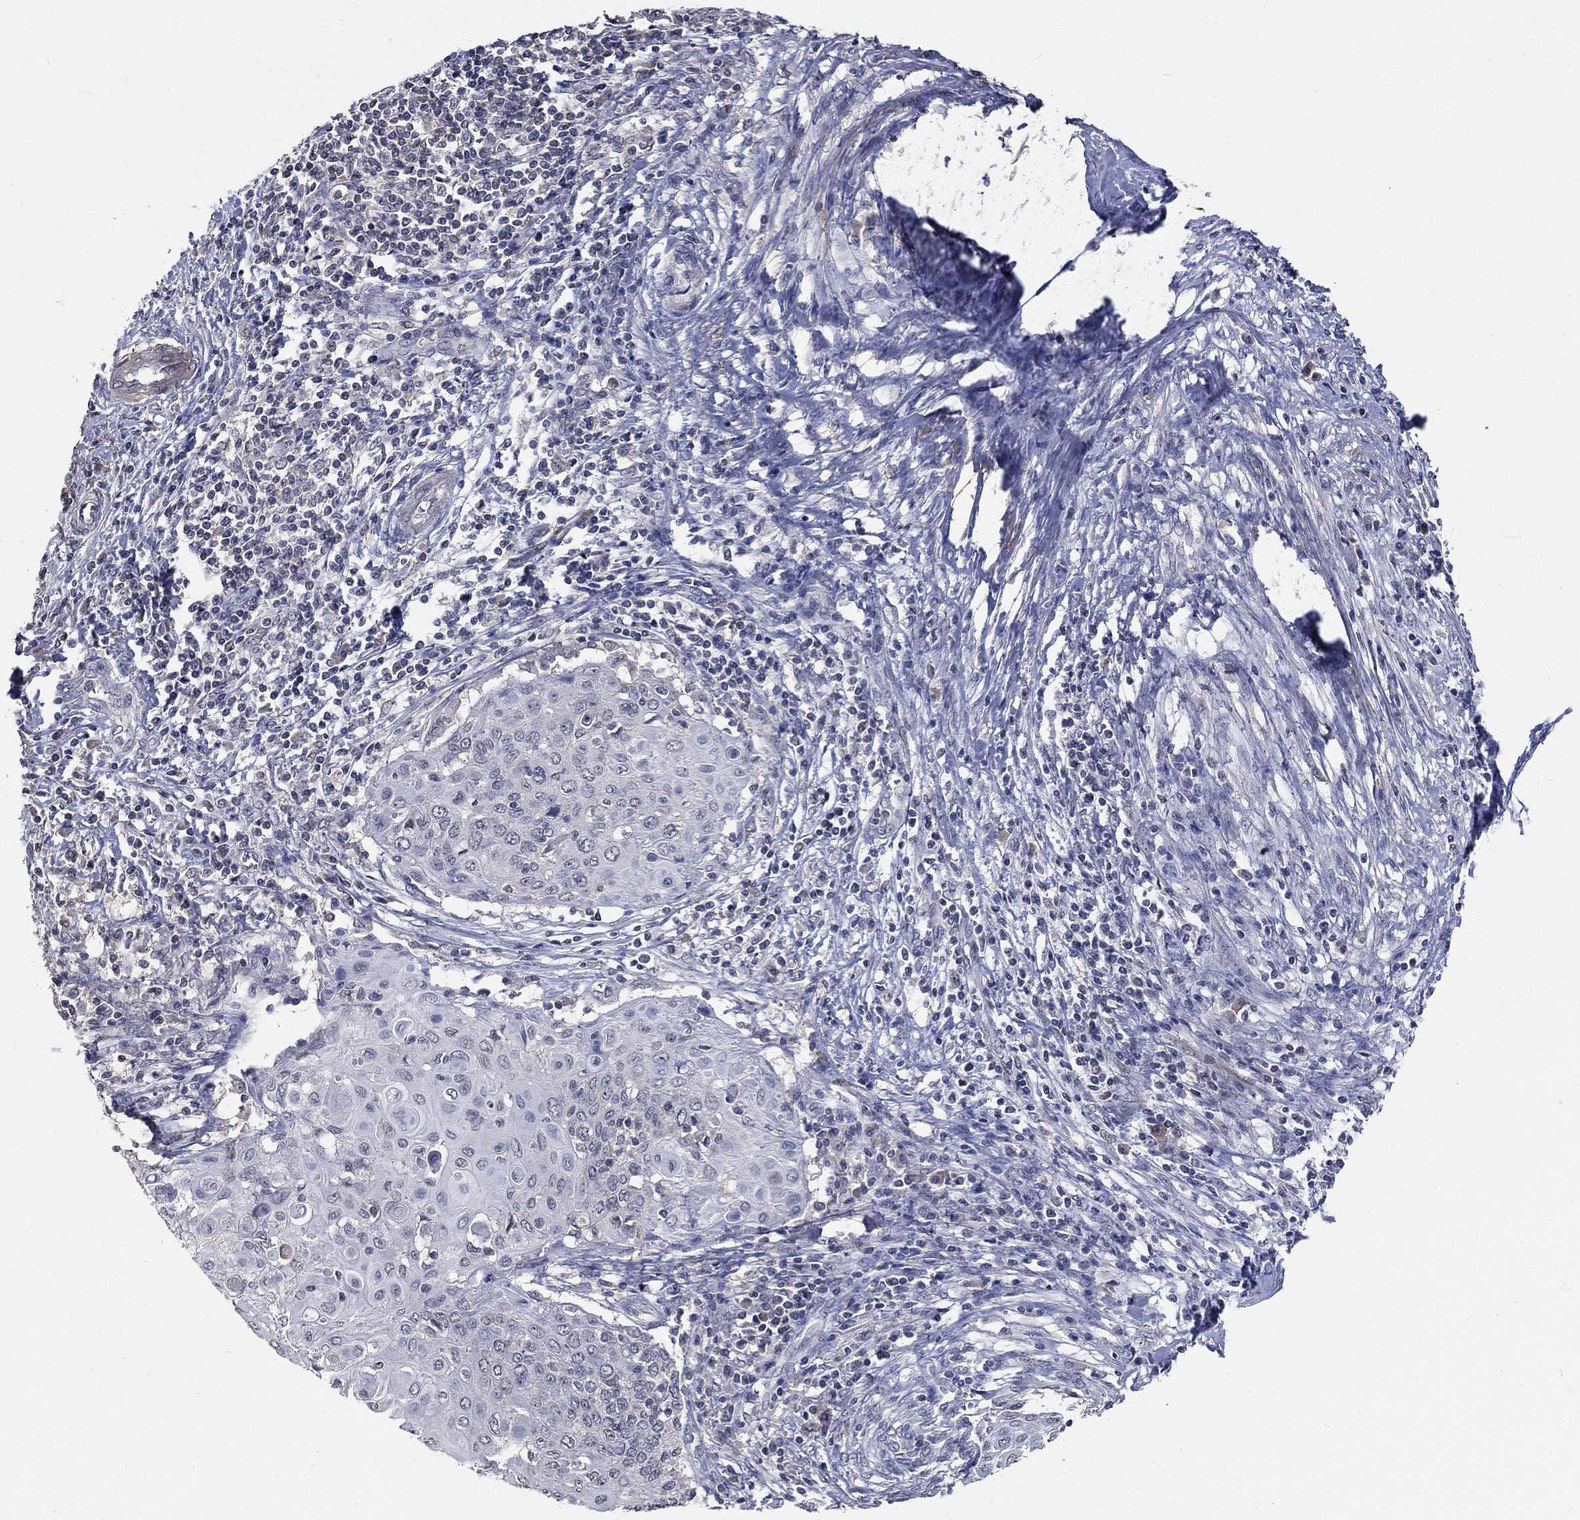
{"staining": {"intensity": "negative", "quantity": "none", "location": "none"}, "tissue": "cervical cancer", "cell_type": "Tumor cells", "image_type": "cancer", "snomed": [{"axis": "morphology", "description": "Squamous cell carcinoma, NOS"}, {"axis": "topography", "description": "Cervix"}], "caption": "Immunohistochemistry (IHC) image of human cervical squamous cell carcinoma stained for a protein (brown), which demonstrates no positivity in tumor cells. The staining is performed using DAB (3,3'-diaminobenzidine) brown chromogen with nuclei counter-stained in using hematoxylin.", "gene": "ZBTB18", "patient": {"sex": "female", "age": 39}}